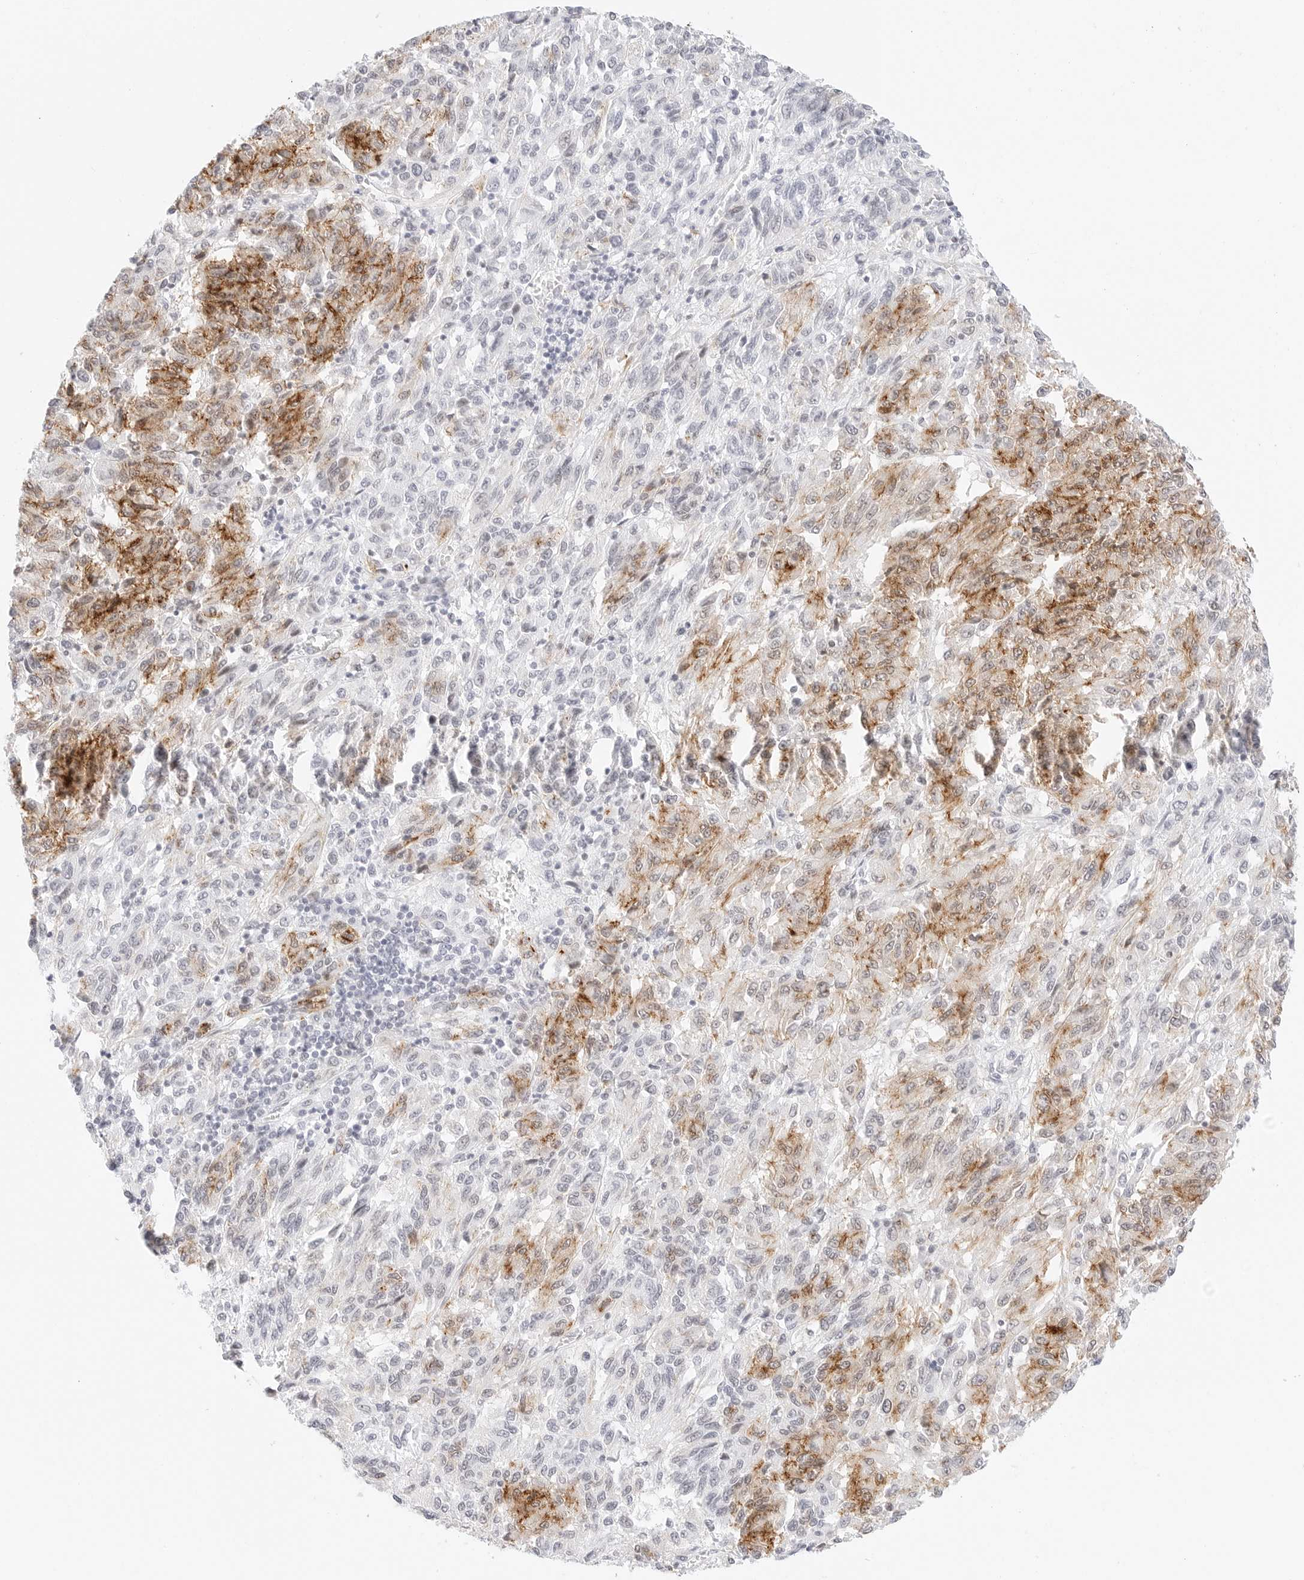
{"staining": {"intensity": "moderate", "quantity": "<25%", "location": "cytoplasmic/membranous"}, "tissue": "melanoma", "cell_type": "Tumor cells", "image_type": "cancer", "snomed": [{"axis": "morphology", "description": "Malignant melanoma, Metastatic site"}, {"axis": "topography", "description": "Lung"}], "caption": "Protein analysis of melanoma tissue demonstrates moderate cytoplasmic/membranous positivity in approximately <25% of tumor cells.", "gene": "CDH1", "patient": {"sex": "male", "age": 64}}